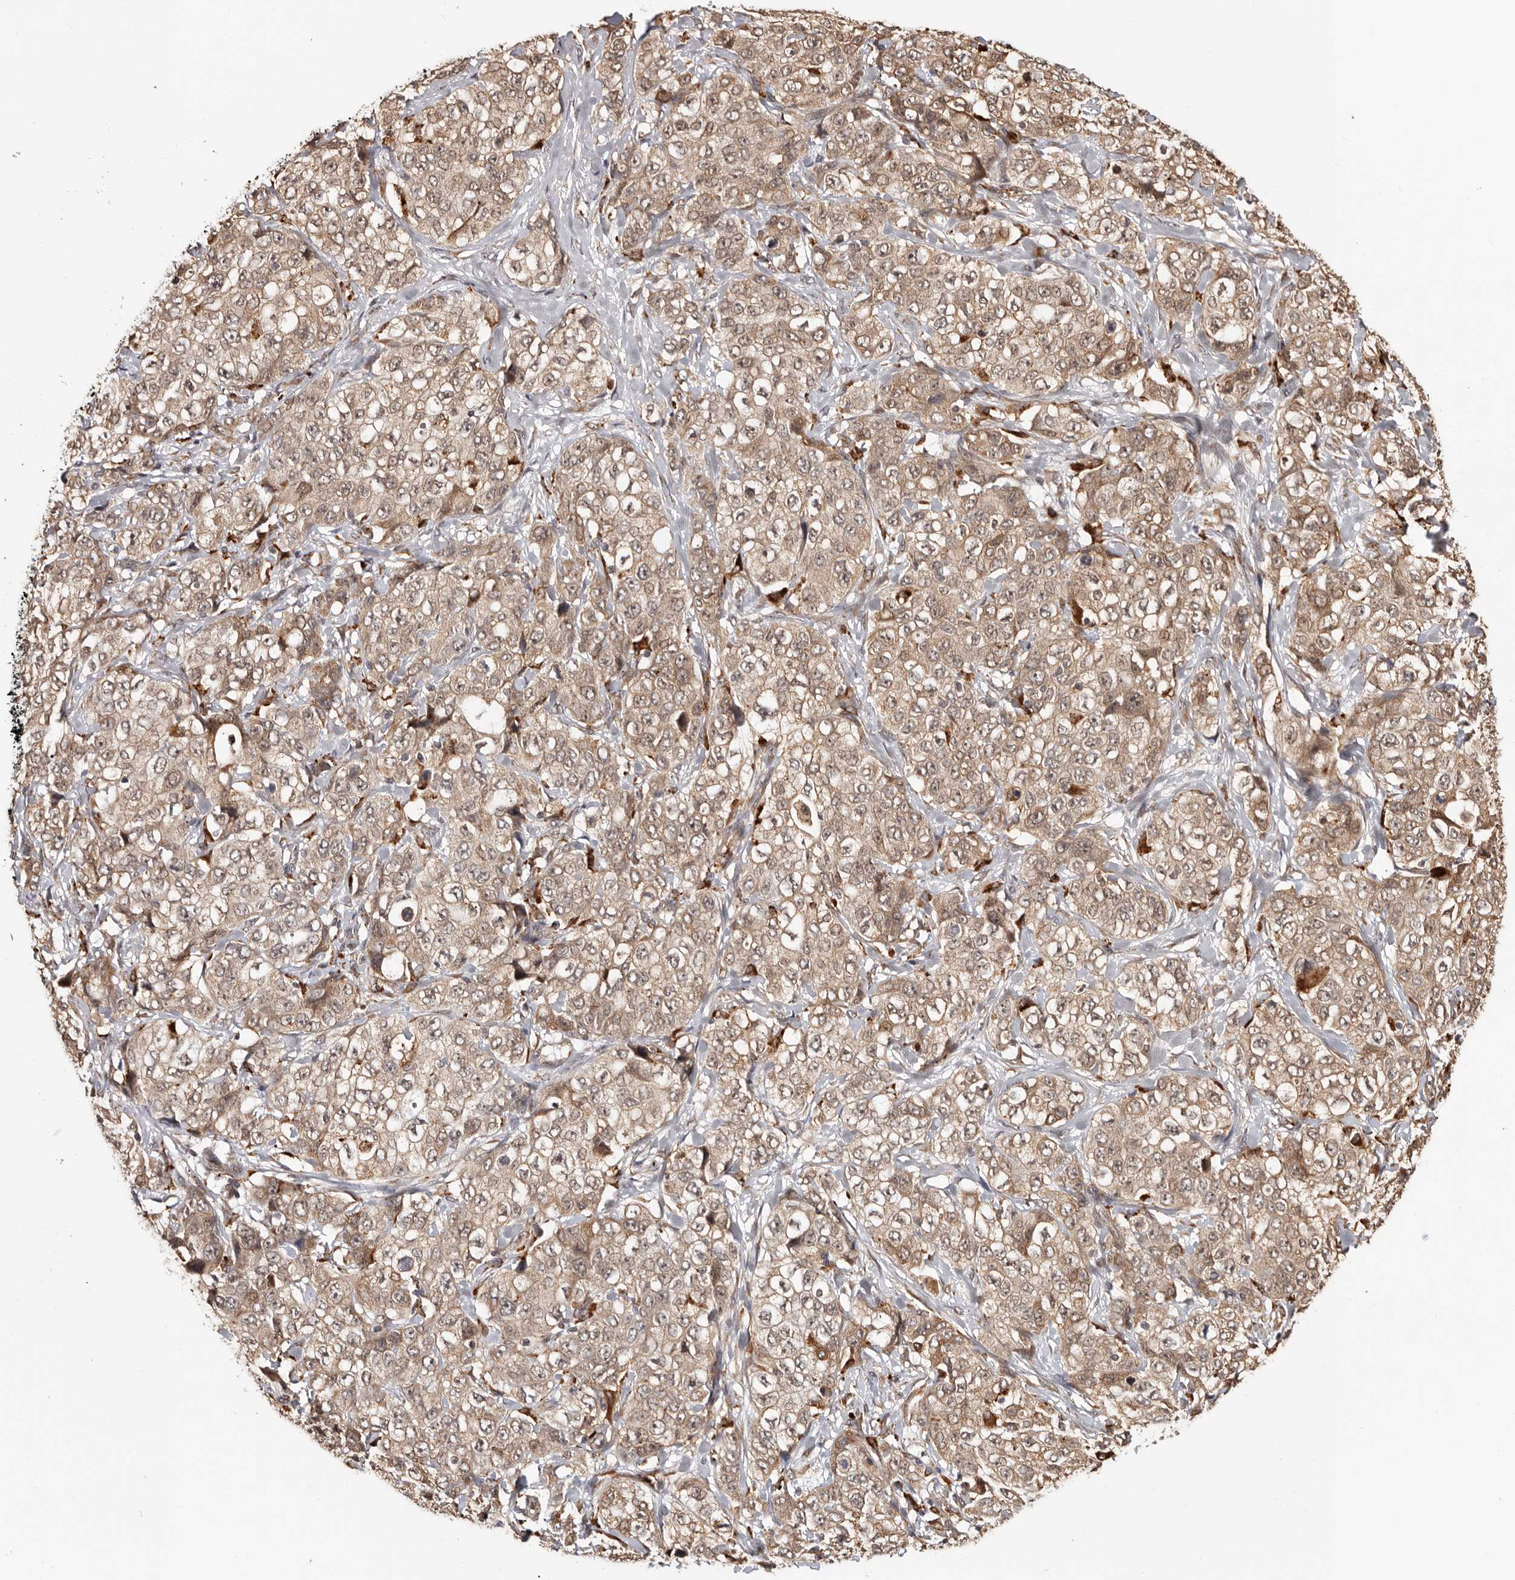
{"staining": {"intensity": "moderate", "quantity": ">75%", "location": "cytoplasmic/membranous"}, "tissue": "stomach cancer", "cell_type": "Tumor cells", "image_type": "cancer", "snomed": [{"axis": "morphology", "description": "Adenocarcinoma, NOS"}, {"axis": "topography", "description": "Stomach"}], "caption": "Immunohistochemical staining of human adenocarcinoma (stomach) displays medium levels of moderate cytoplasmic/membranous staining in about >75% of tumor cells.", "gene": "ZNF83", "patient": {"sex": "male", "age": 48}}